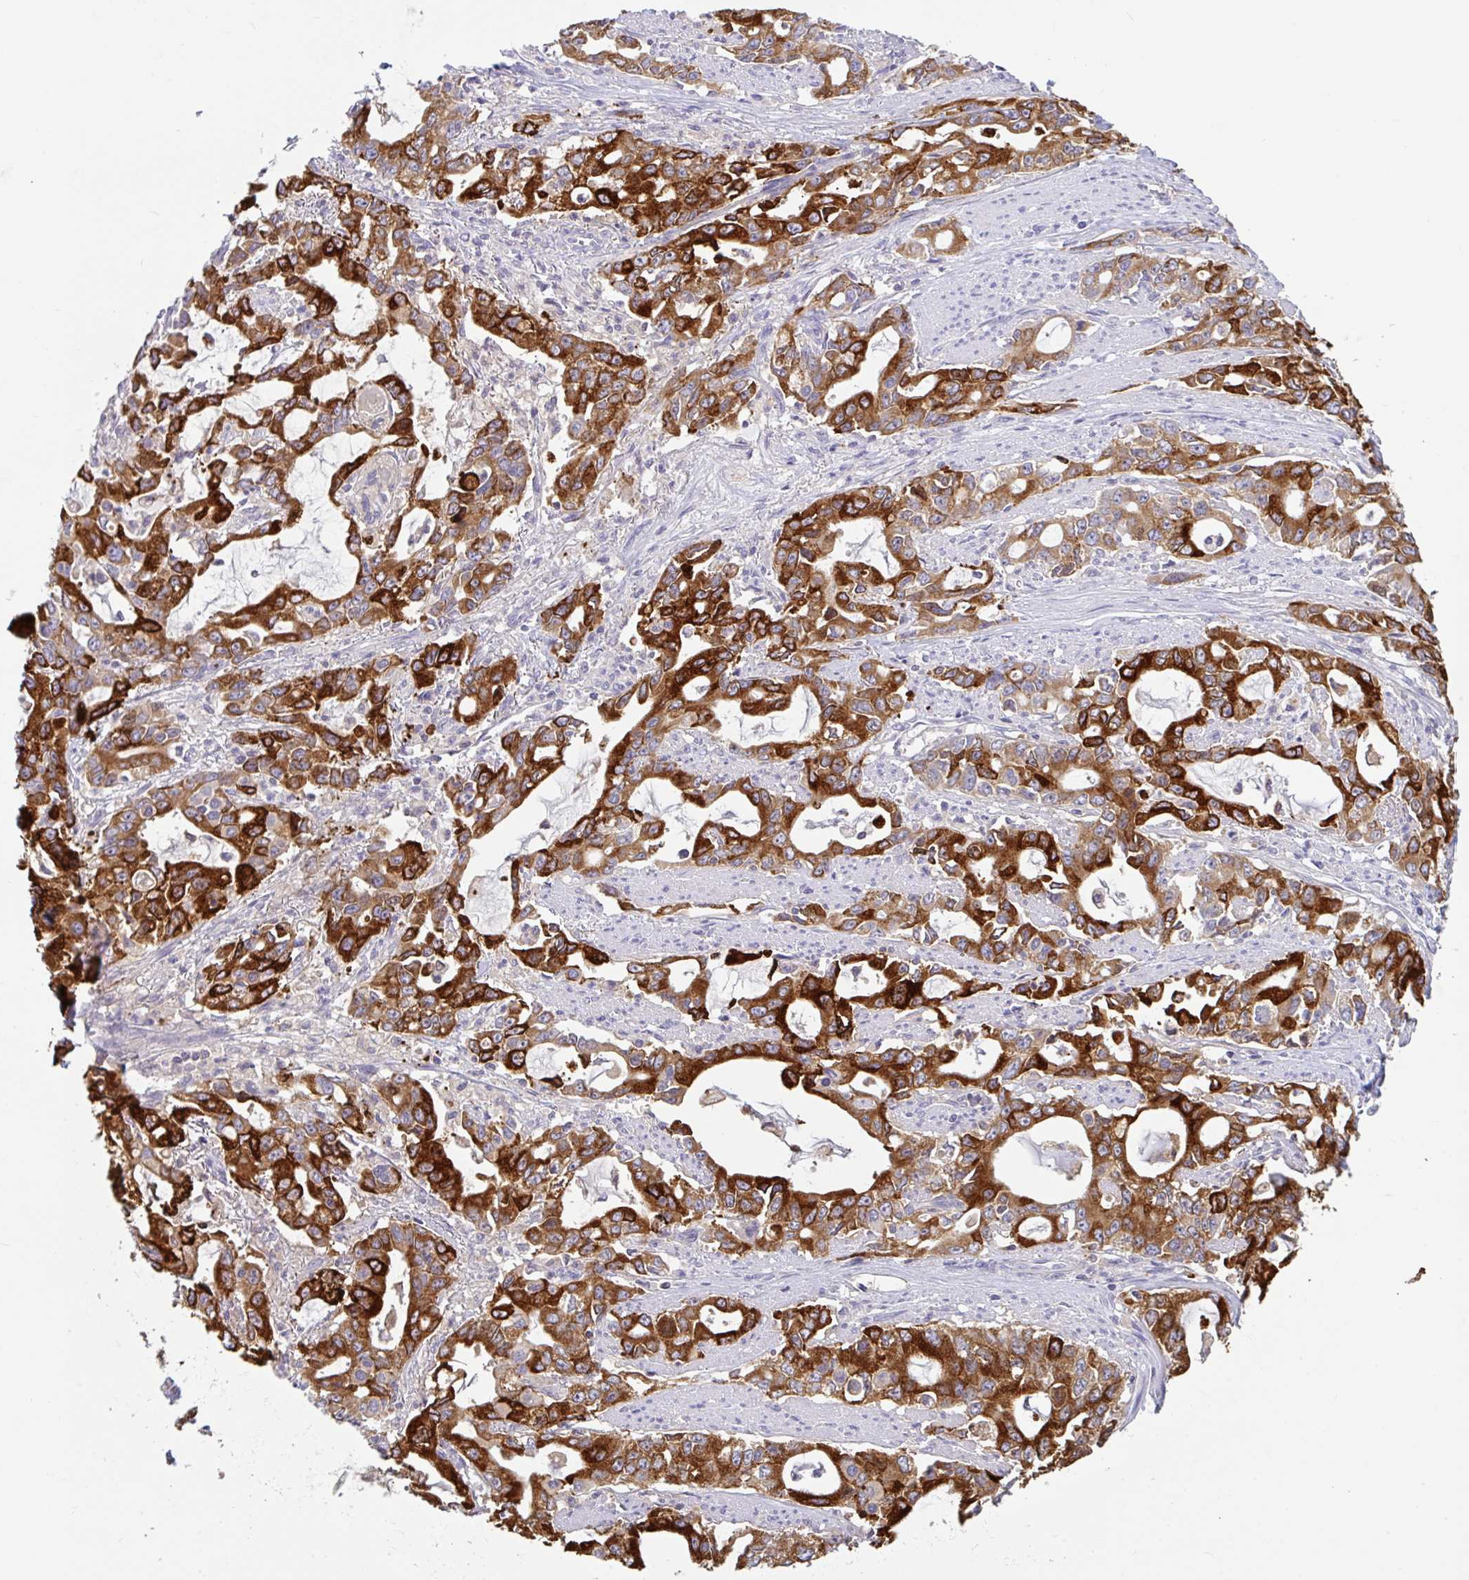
{"staining": {"intensity": "strong", "quantity": ">75%", "location": "cytoplasmic/membranous"}, "tissue": "stomach cancer", "cell_type": "Tumor cells", "image_type": "cancer", "snomed": [{"axis": "morphology", "description": "Adenocarcinoma, NOS"}, {"axis": "topography", "description": "Stomach, upper"}], "caption": "Brown immunohistochemical staining in human stomach cancer (adenocarcinoma) shows strong cytoplasmic/membranous staining in approximately >75% of tumor cells.", "gene": "CTSE", "patient": {"sex": "male", "age": 85}}